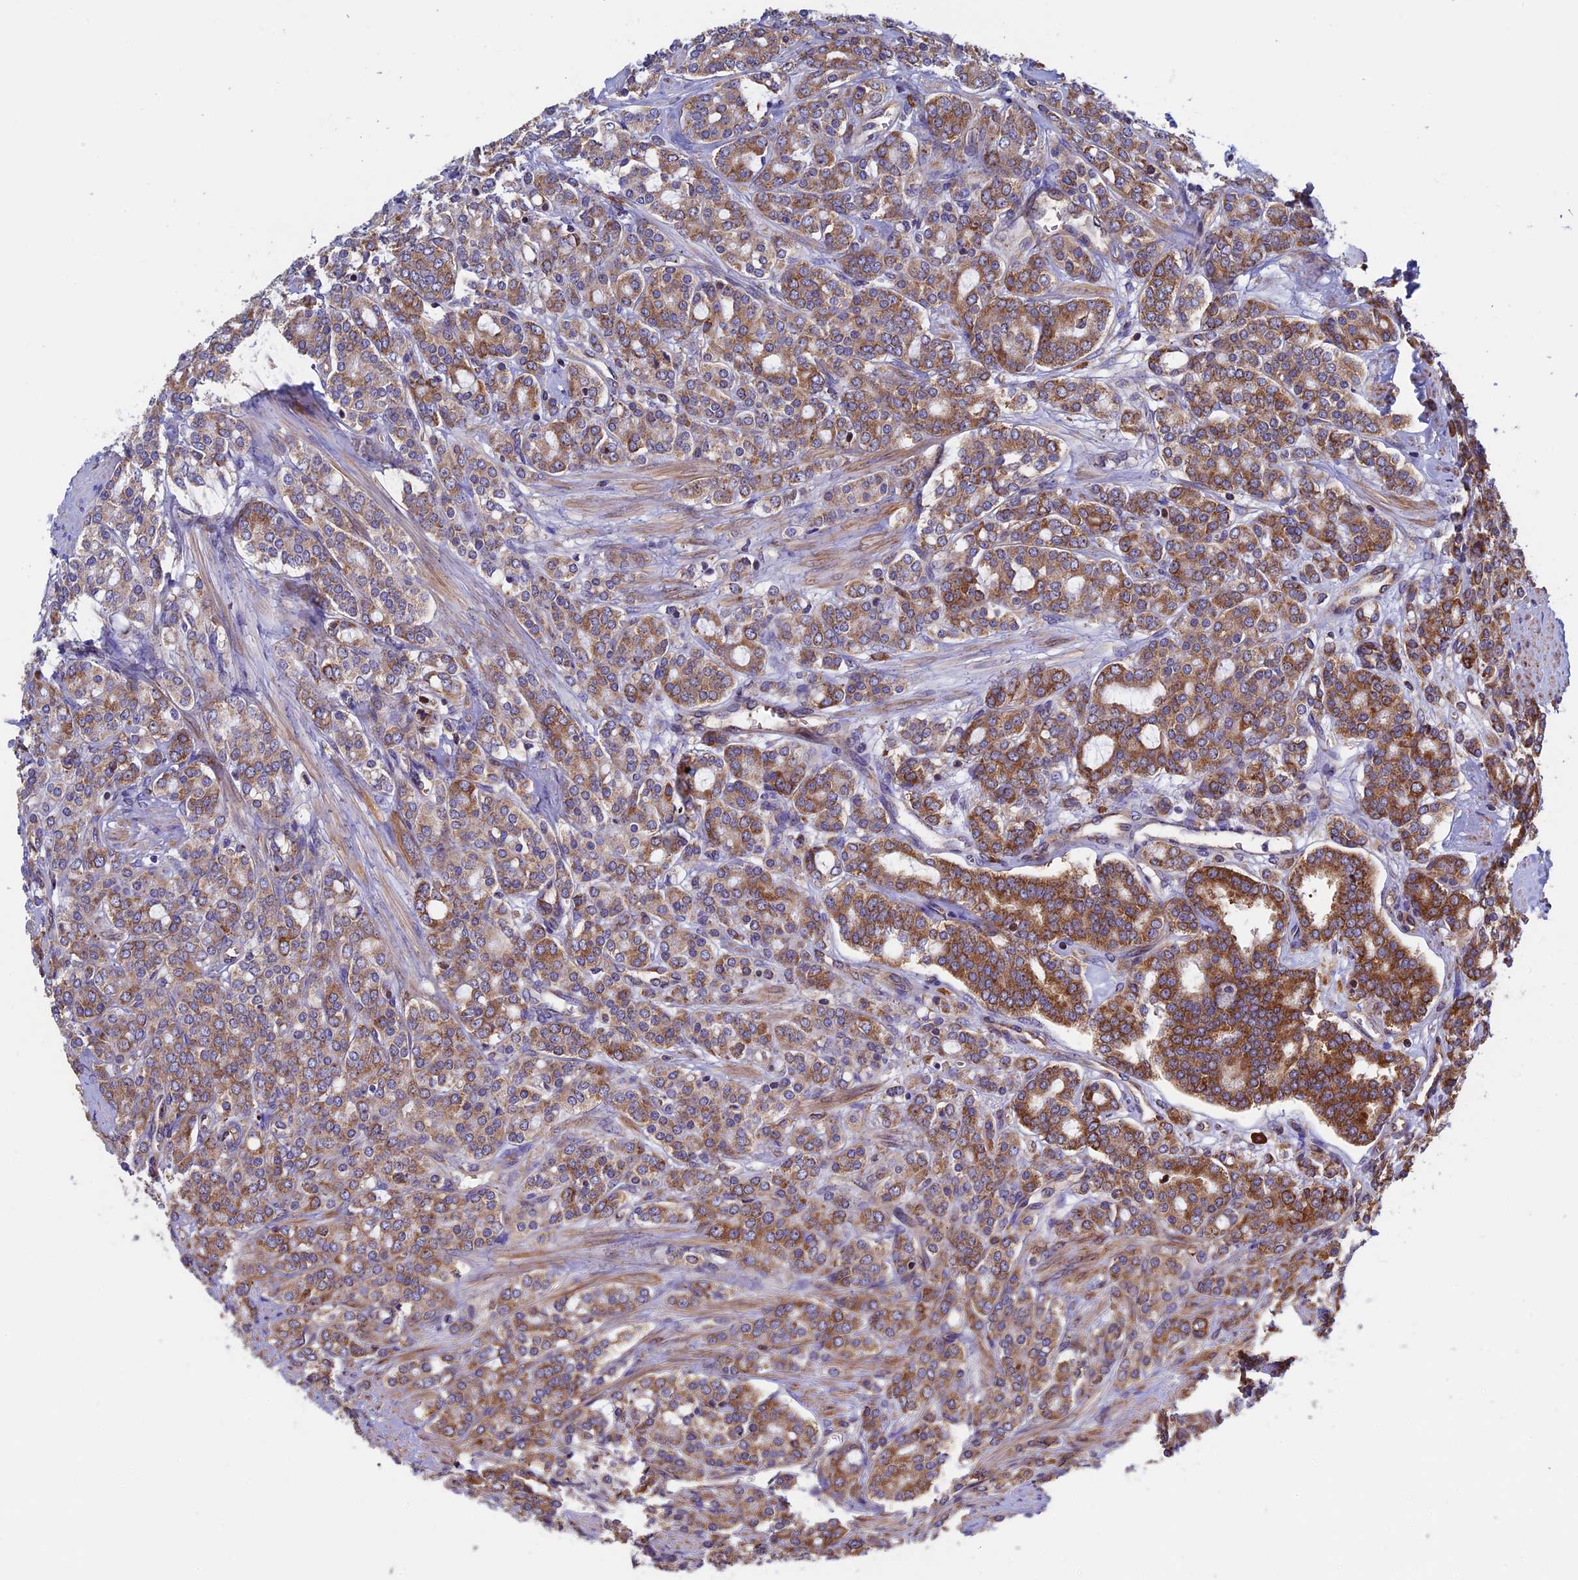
{"staining": {"intensity": "strong", "quantity": ">75%", "location": "cytoplasmic/membranous"}, "tissue": "prostate cancer", "cell_type": "Tumor cells", "image_type": "cancer", "snomed": [{"axis": "morphology", "description": "Adenocarcinoma, High grade"}, {"axis": "topography", "description": "Prostate"}], "caption": "An IHC micrograph of tumor tissue is shown. Protein staining in brown labels strong cytoplasmic/membranous positivity in prostate adenocarcinoma (high-grade) within tumor cells.", "gene": "SLC9A5", "patient": {"sex": "male", "age": 62}}